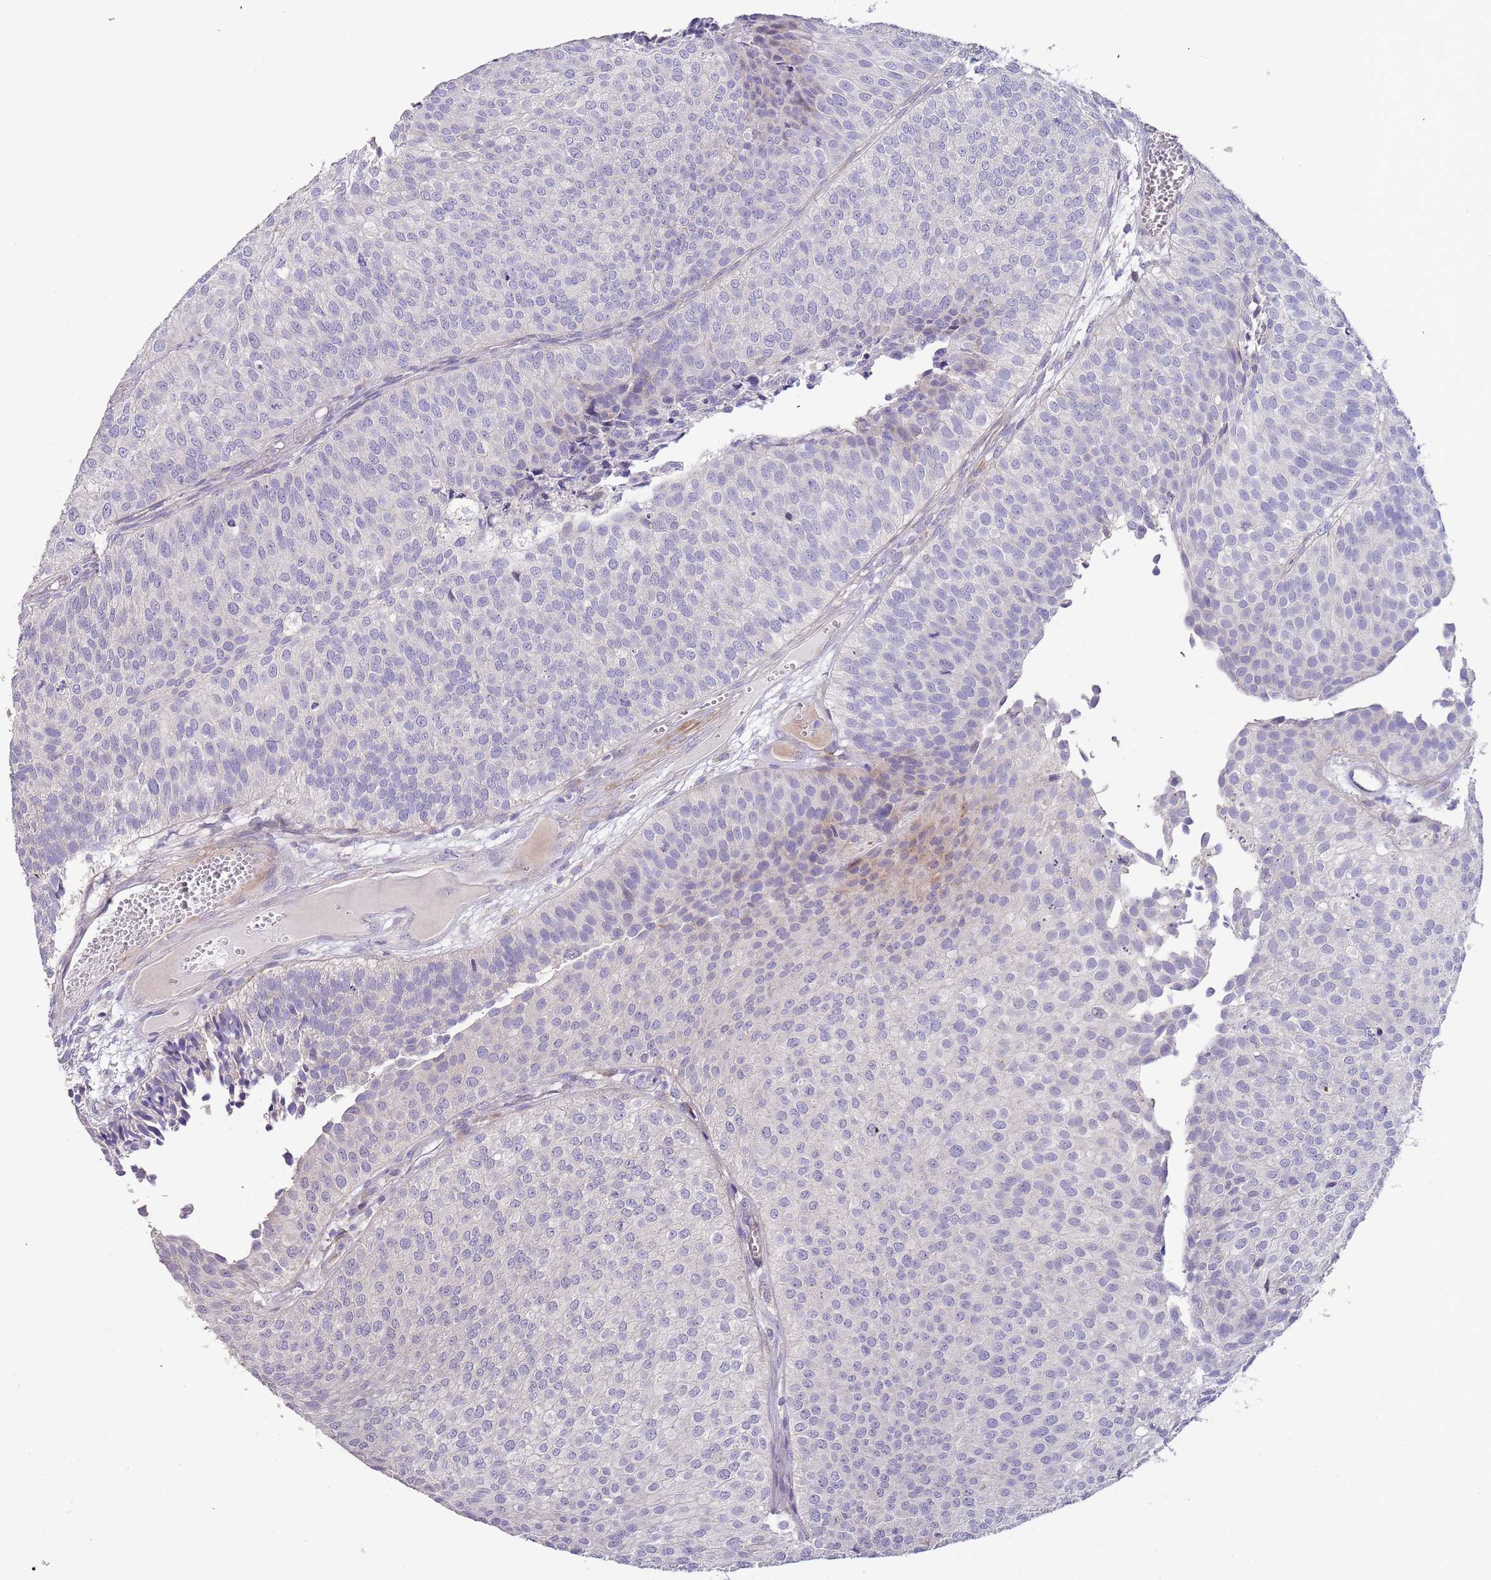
{"staining": {"intensity": "negative", "quantity": "none", "location": "none"}, "tissue": "urothelial cancer", "cell_type": "Tumor cells", "image_type": "cancer", "snomed": [{"axis": "morphology", "description": "Urothelial carcinoma, Low grade"}, {"axis": "topography", "description": "Urinary bladder"}], "caption": "Immunohistochemistry of human urothelial cancer exhibits no expression in tumor cells.", "gene": "SUSD1", "patient": {"sex": "male", "age": 84}}